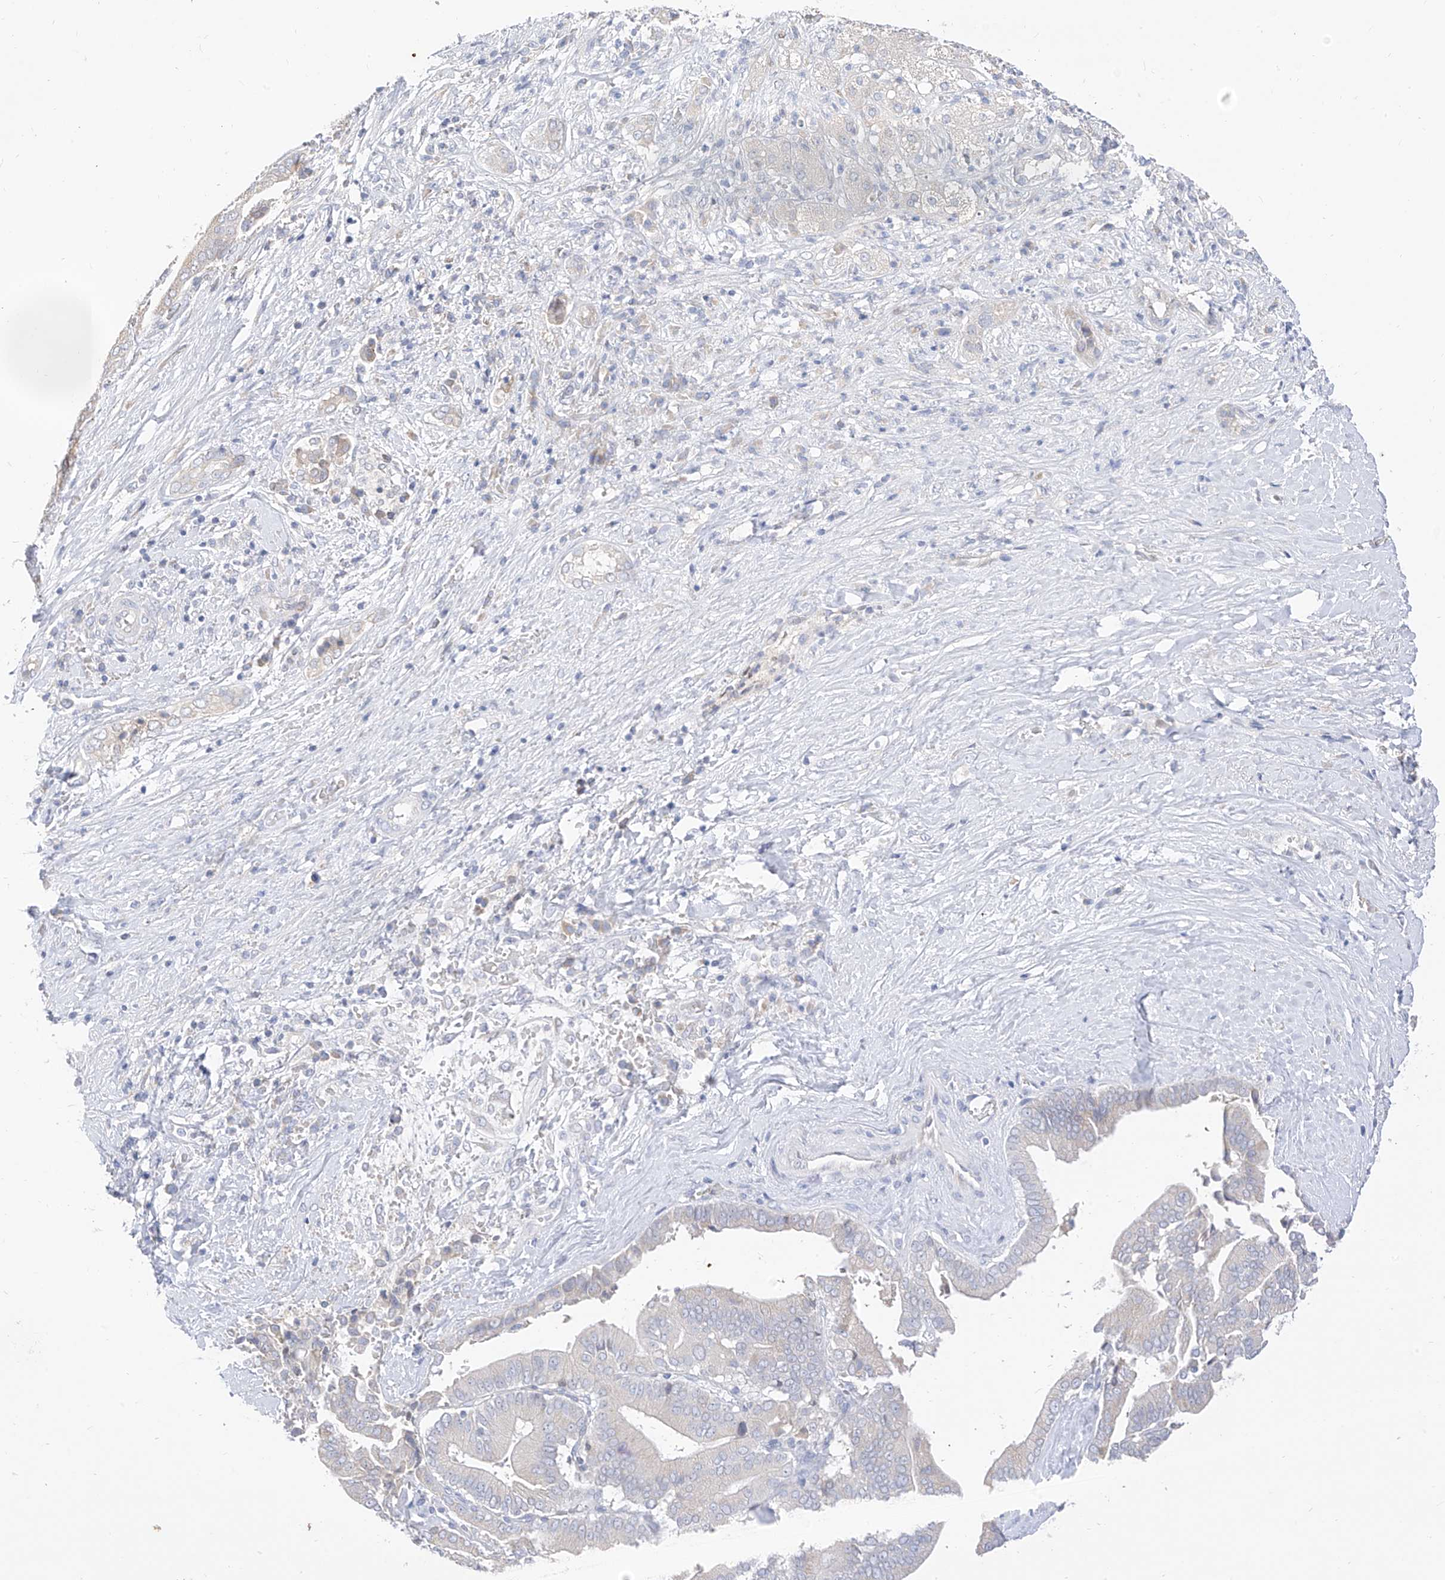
{"staining": {"intensity": "negative", "quantity": "none", "location": "none"}, "tissue": "liver cancer", "cell_type": "Tumor cells", "image_type": "cancer", "snomed": [{"axis": "morphology", "description": "Cholangiocarcinoma"}, {"axis": "topography", "description": "Liver"}], "caption": "This is an immunohistochemistry (IHC) image of cholangiocarcinoma (liver). There is no staining in tumor cells.", "gene": "RASA2", "patient": {"sex": "female", "age": 75}}